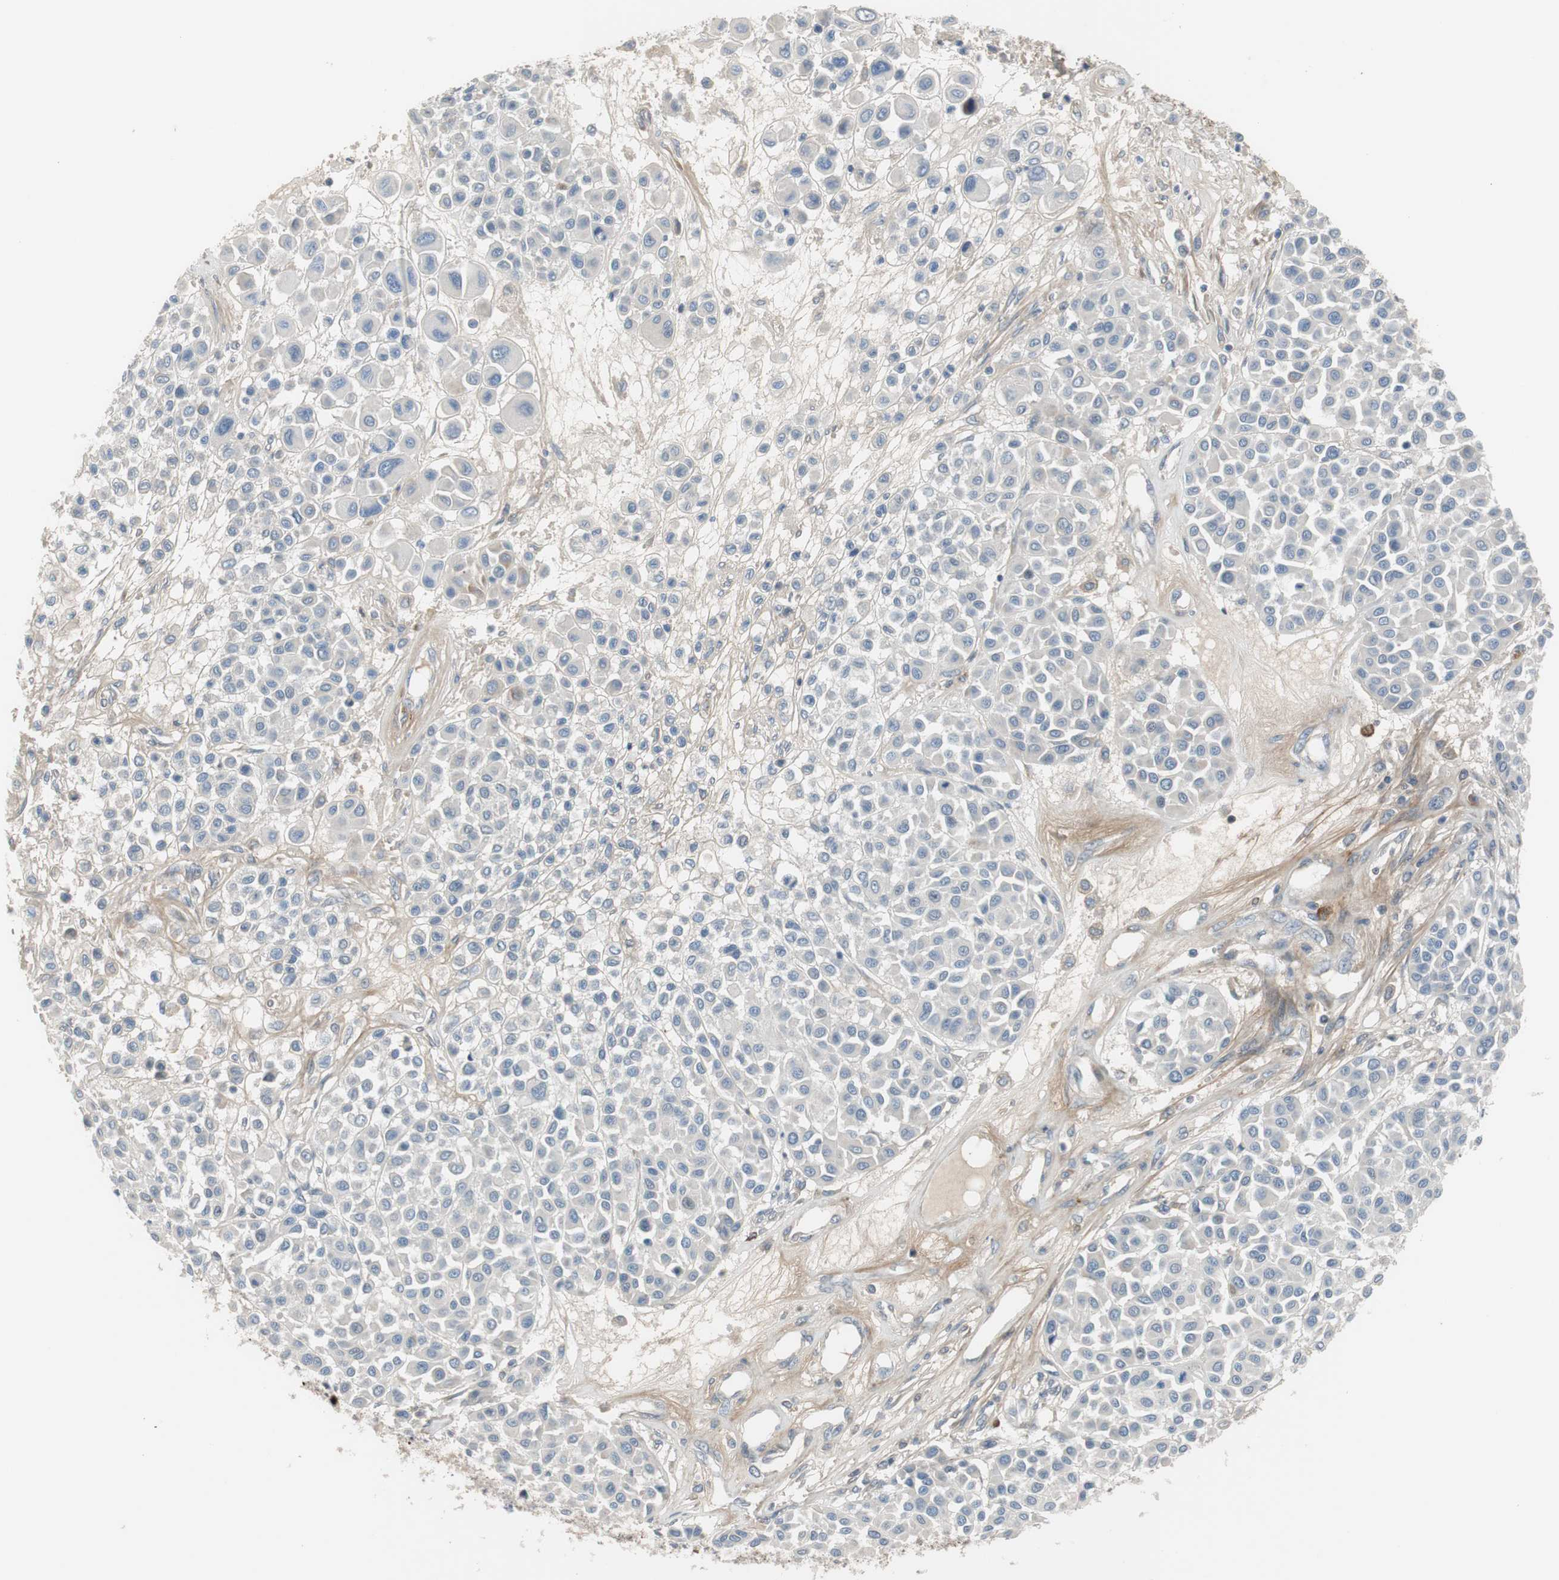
{"staining": {"intensity": "negative", "quantity": "none", "location": "none"}, "tissue": "melanoma", "cell_type": "Tumor cells", "image_type": "cancer", "snomed": [{"axis": "morphology", "description": "Malignant melanoma, Metastatic site"}, {"axis": "topography", "description": "Soft tissue"}], "caption": "Human malignant melanoma (metastatic site) stained for a protein using IHC shows no positivity in tumor cells.", "gene": "COL12A1", "patient": {"sex": "male", "age": 41}}